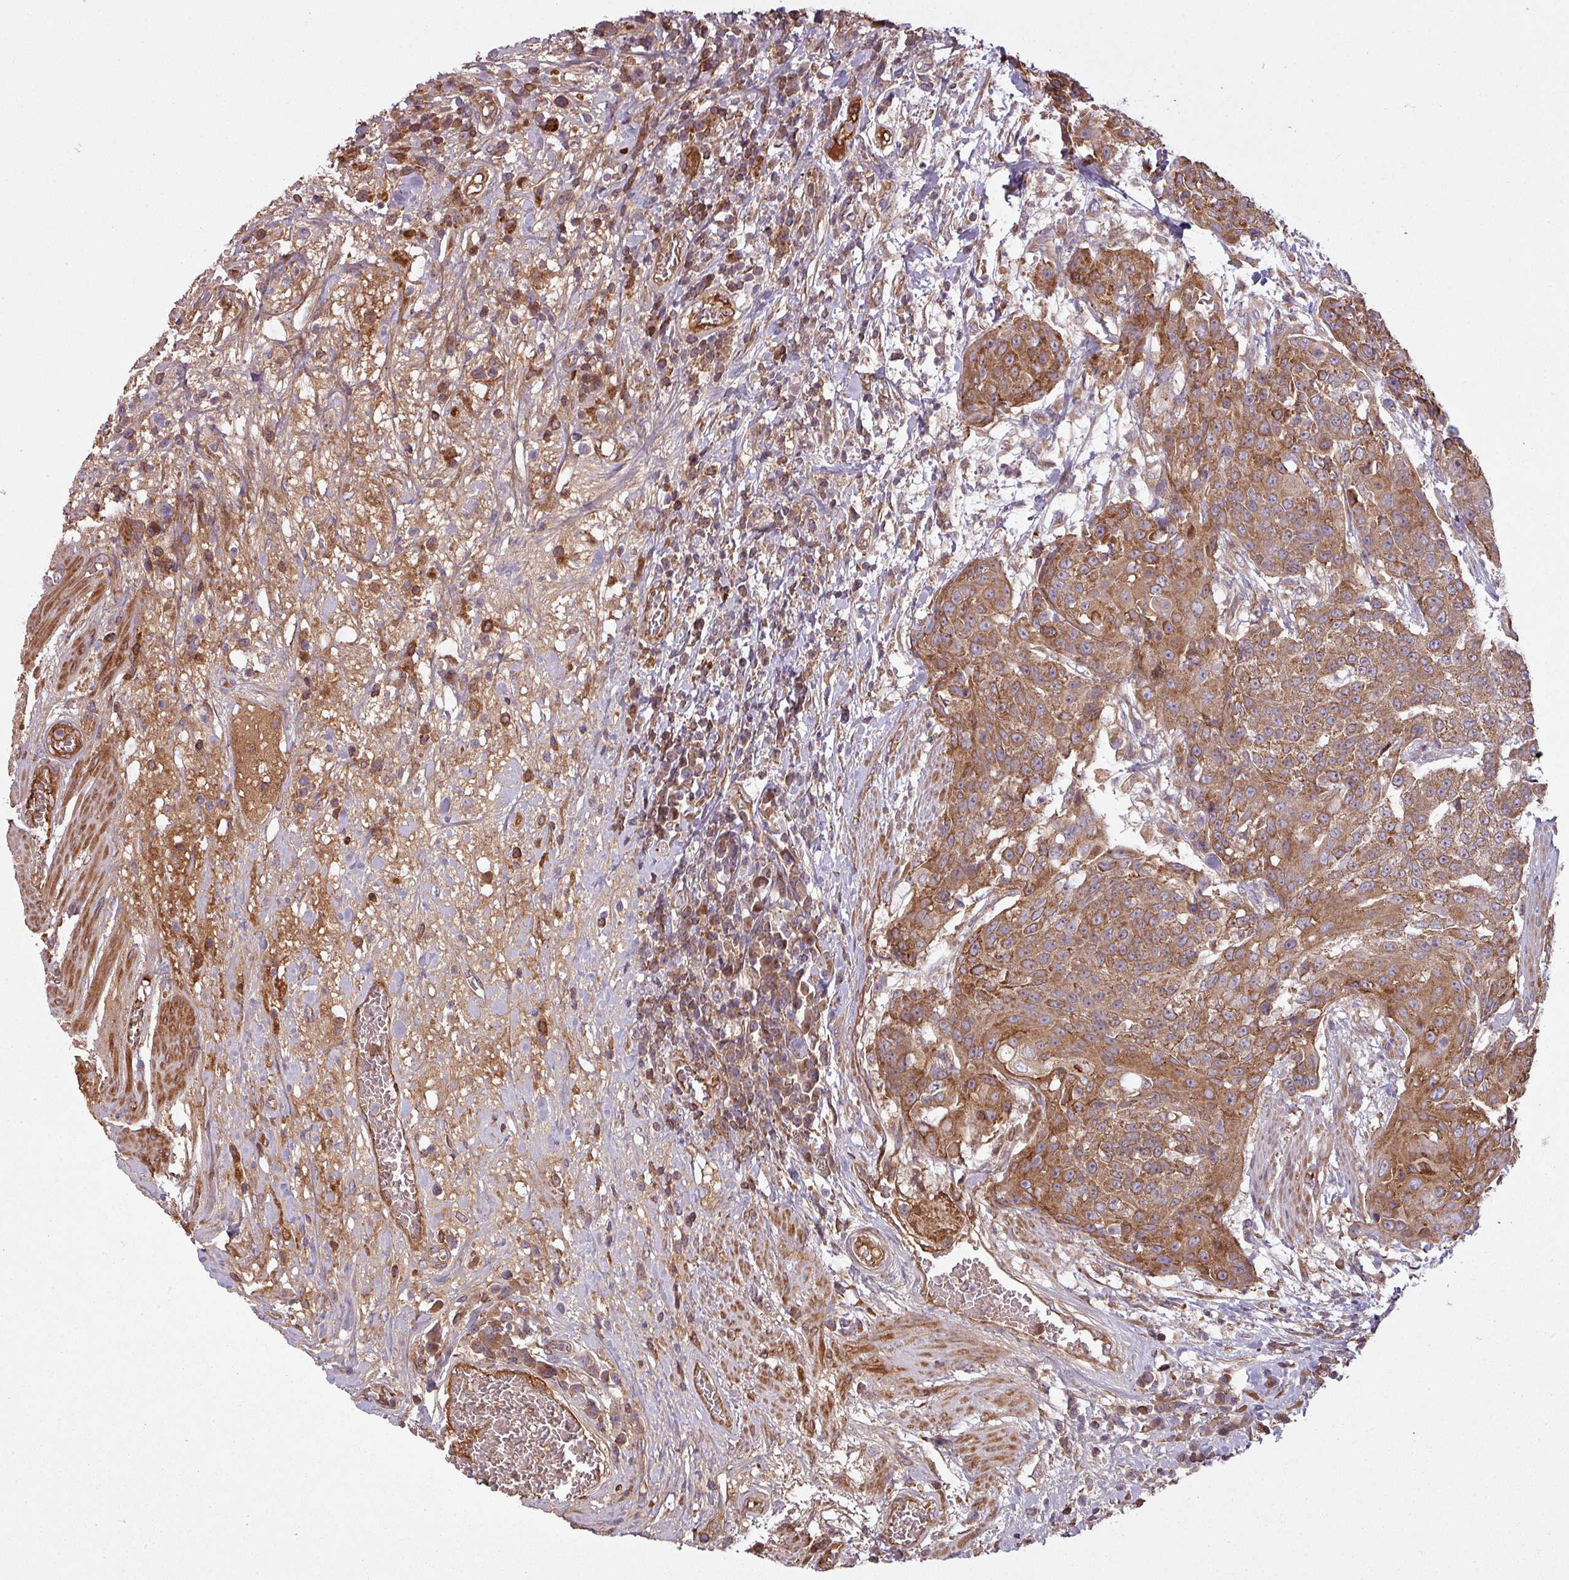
{"staining": {"intensity": "moderate", "quantity": ">75%", "location": "cytoplasmic/membranous"}, "tissue": "urothelial cancer", "cell_type": "Tumor cells", "image_type": "cancer", "snomed": [{"axis": "morphology", "description": "Urothelial carcinoma, High grade"}, {"axis": "topography", "description": "Urinary bladder"}], "caption": "Moderate cytoplasmic/membranous protein positivity is present in about >75% of tumor cells in urothelial cancer.", "gene": "SNRNP25", "patient": {"sex": "female", "age": 63}}